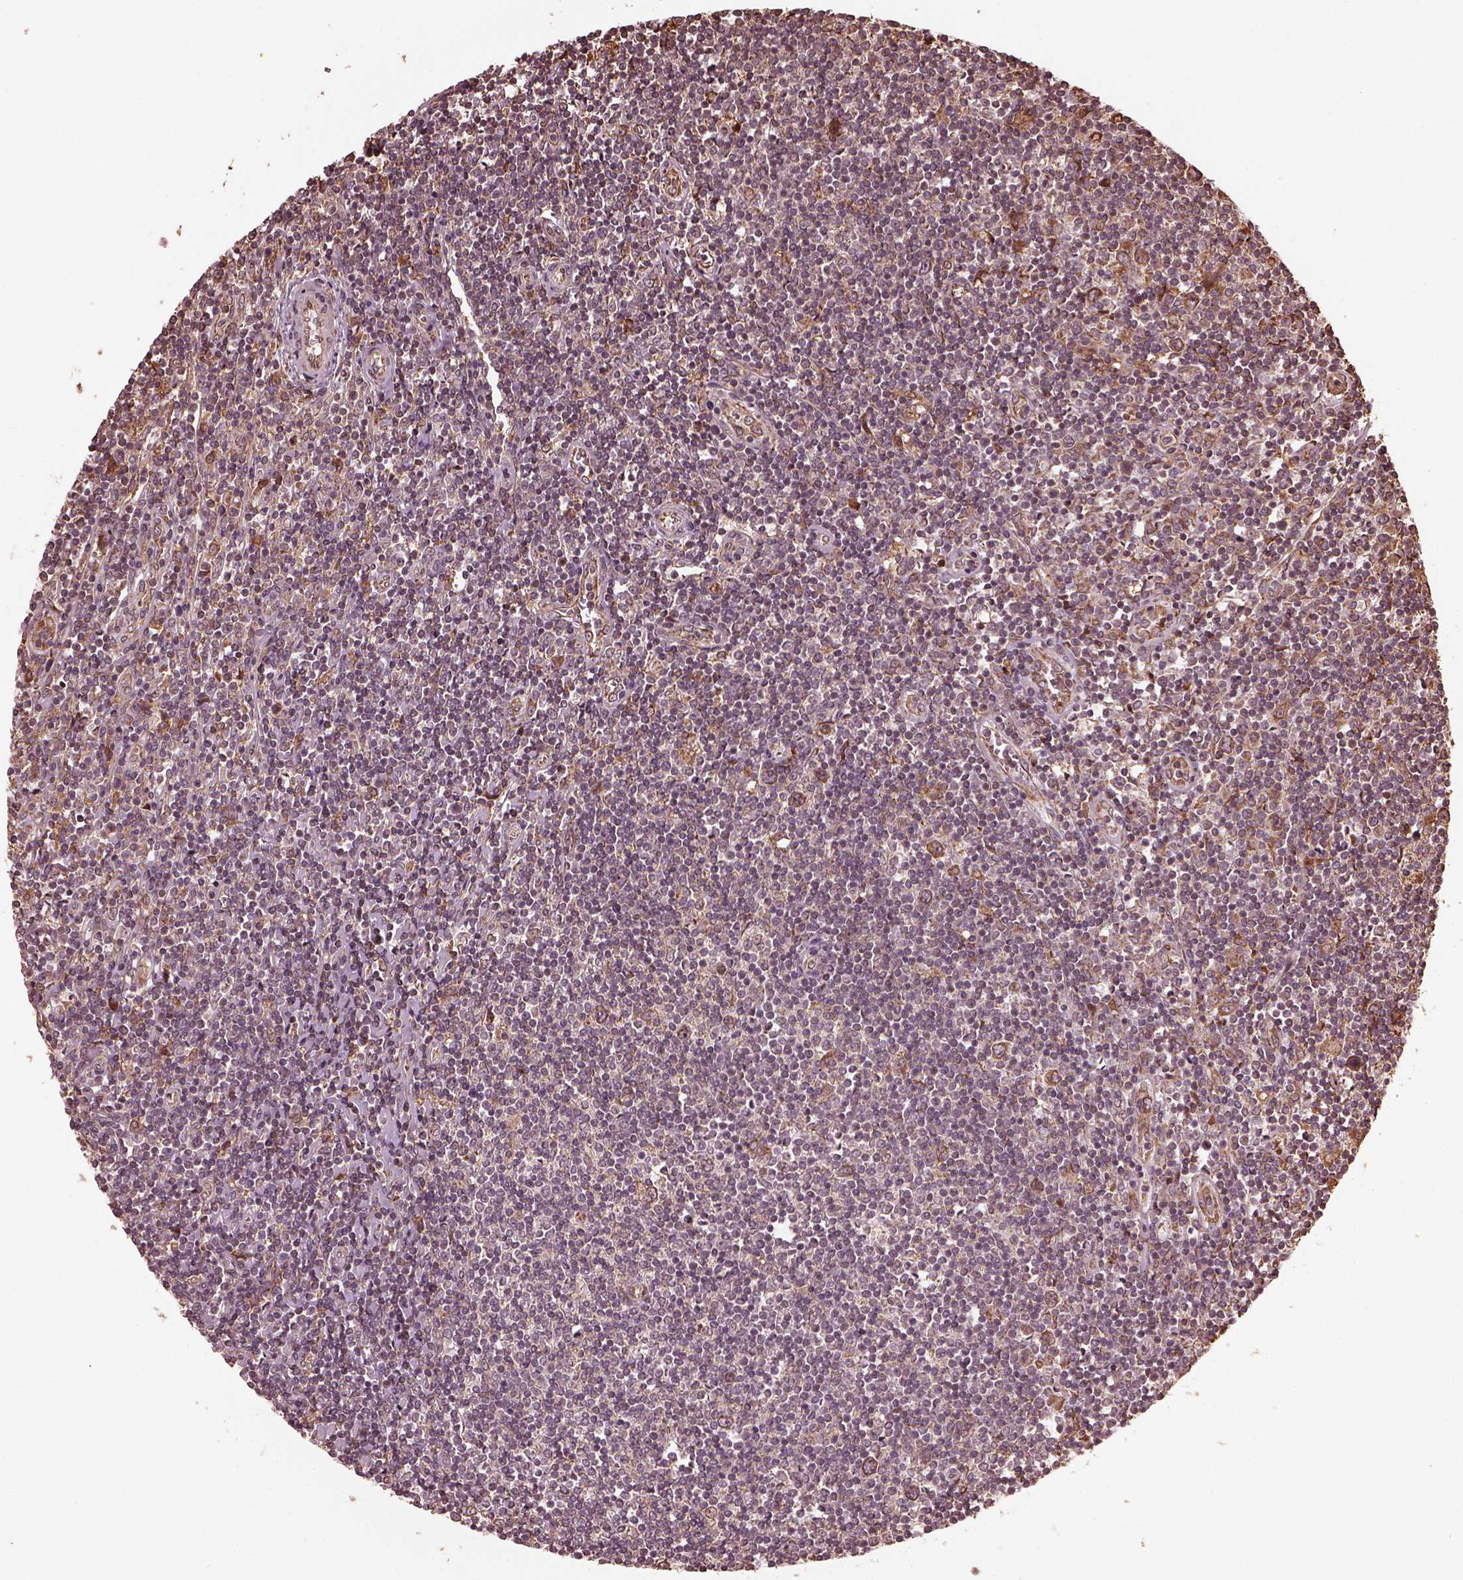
{"staining": {"intensity": "moderate", "quantity": ">75%", "location": "cytoplasmic/membranous"}, "tissue": "lymphoma", "cell_type": "Tumor cells", "image_type": "cancer", "snomed": [{"axis": "morphology", "description": "Hodgkin's disease, NOS"}, {"axis": "topography", "description": "Lymph node"}], "caption": "Hodgkin's disease was stained to show a protein in brown. There is medium levels of moderate cytoplasmic/membranous expression in approximately >75% of tumor cells.", "gene": "ZNF292", "patient": {"sex": "male", "age": 40}}